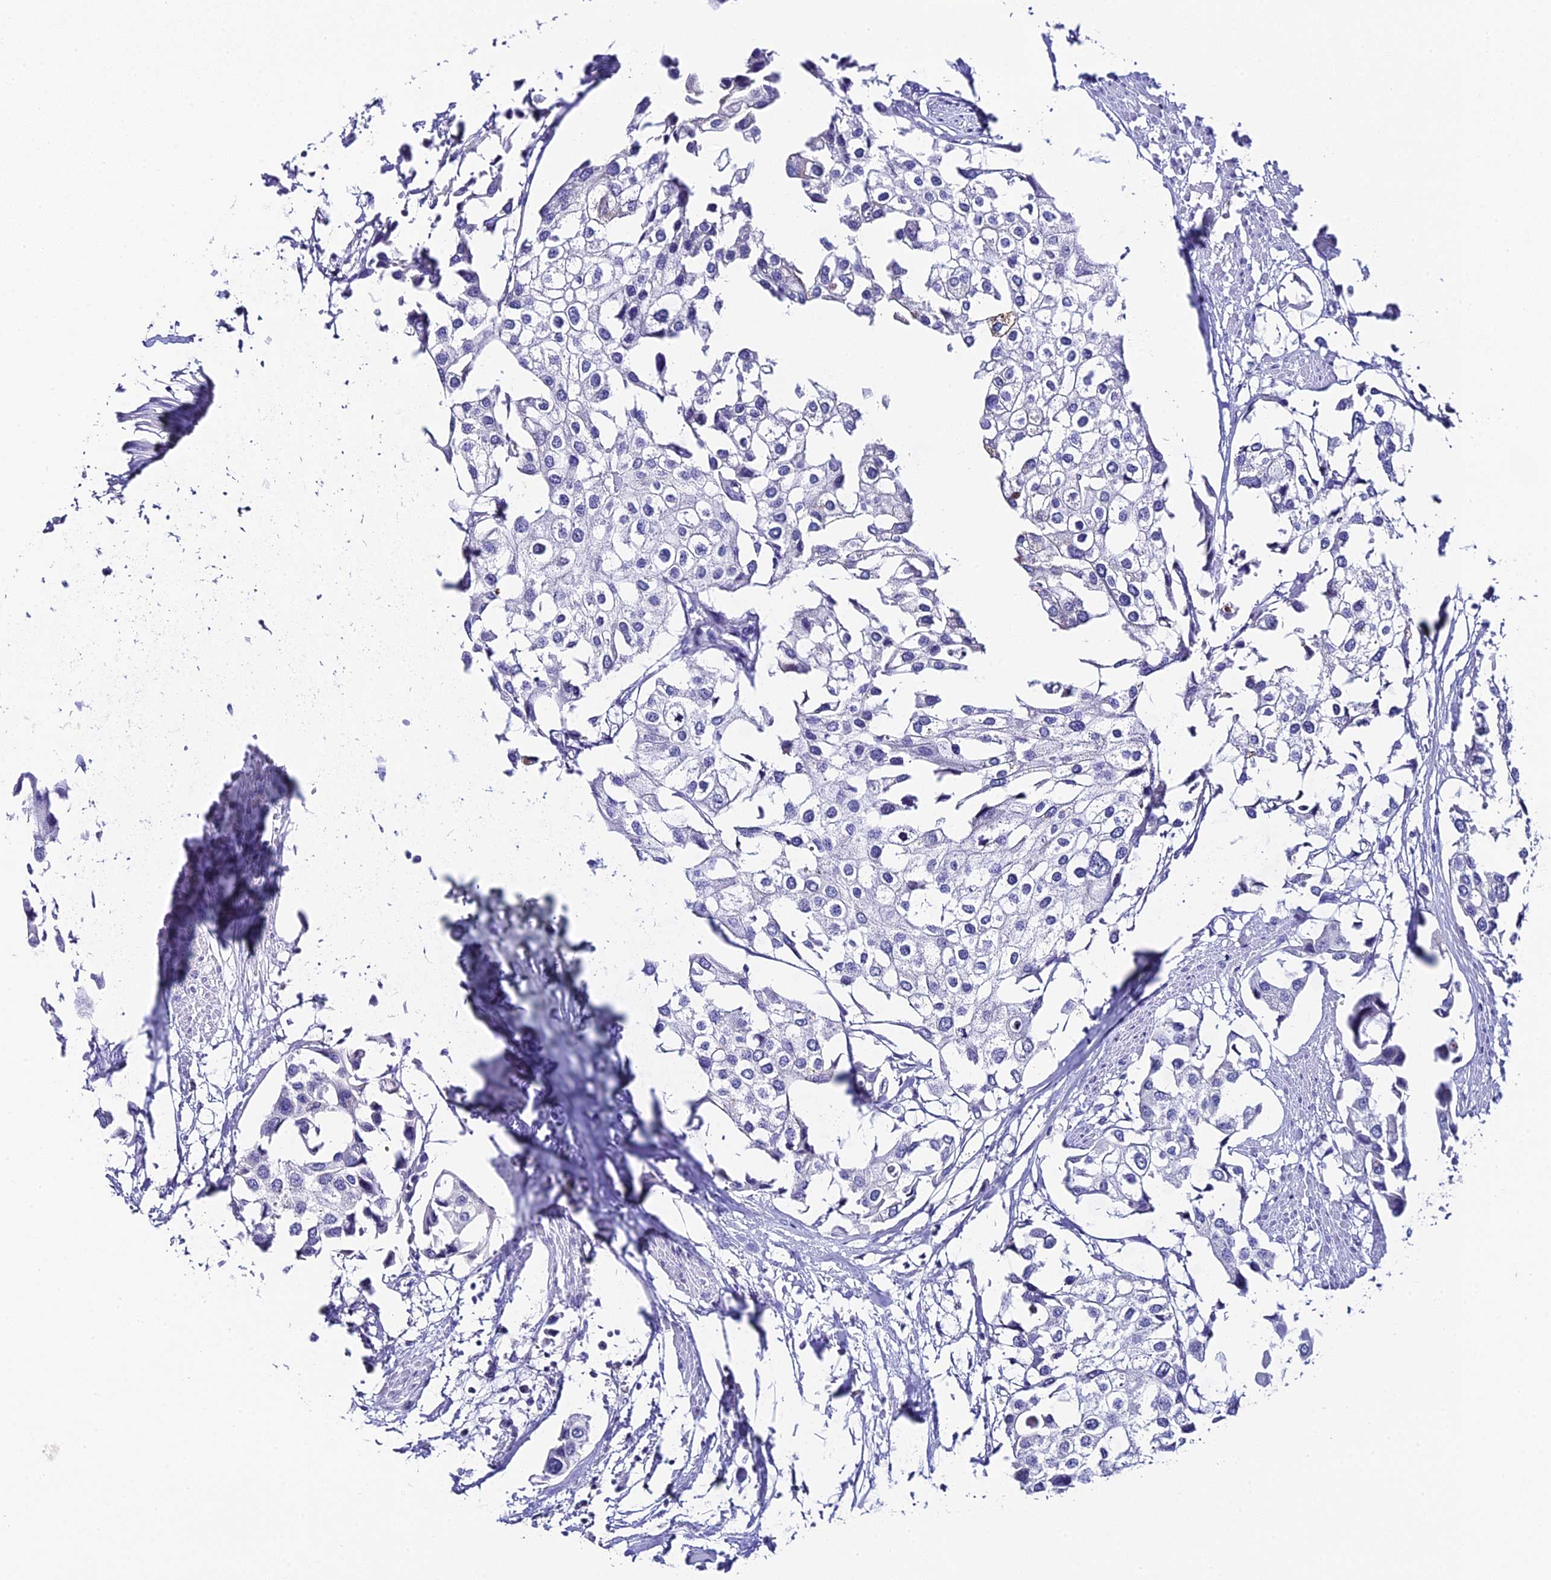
{"staining": {"intensity": "negative", "quantity": "none", "location": "none"}, "tissue": "urothelial cancer", "cell_type": "Tumor cells", "image_type": "cancer", "snomed": [{"axis": "morphology", "description": "Urothelial carcinoma, High grade"}, {"axis": "topography", "description": "Urinary bladder"}], "caption": "An image of human urothelial cancer is negative for staining in tumor cells.", "gene": "C12orf29", "patient": {"sex": "male", "age": 64}}